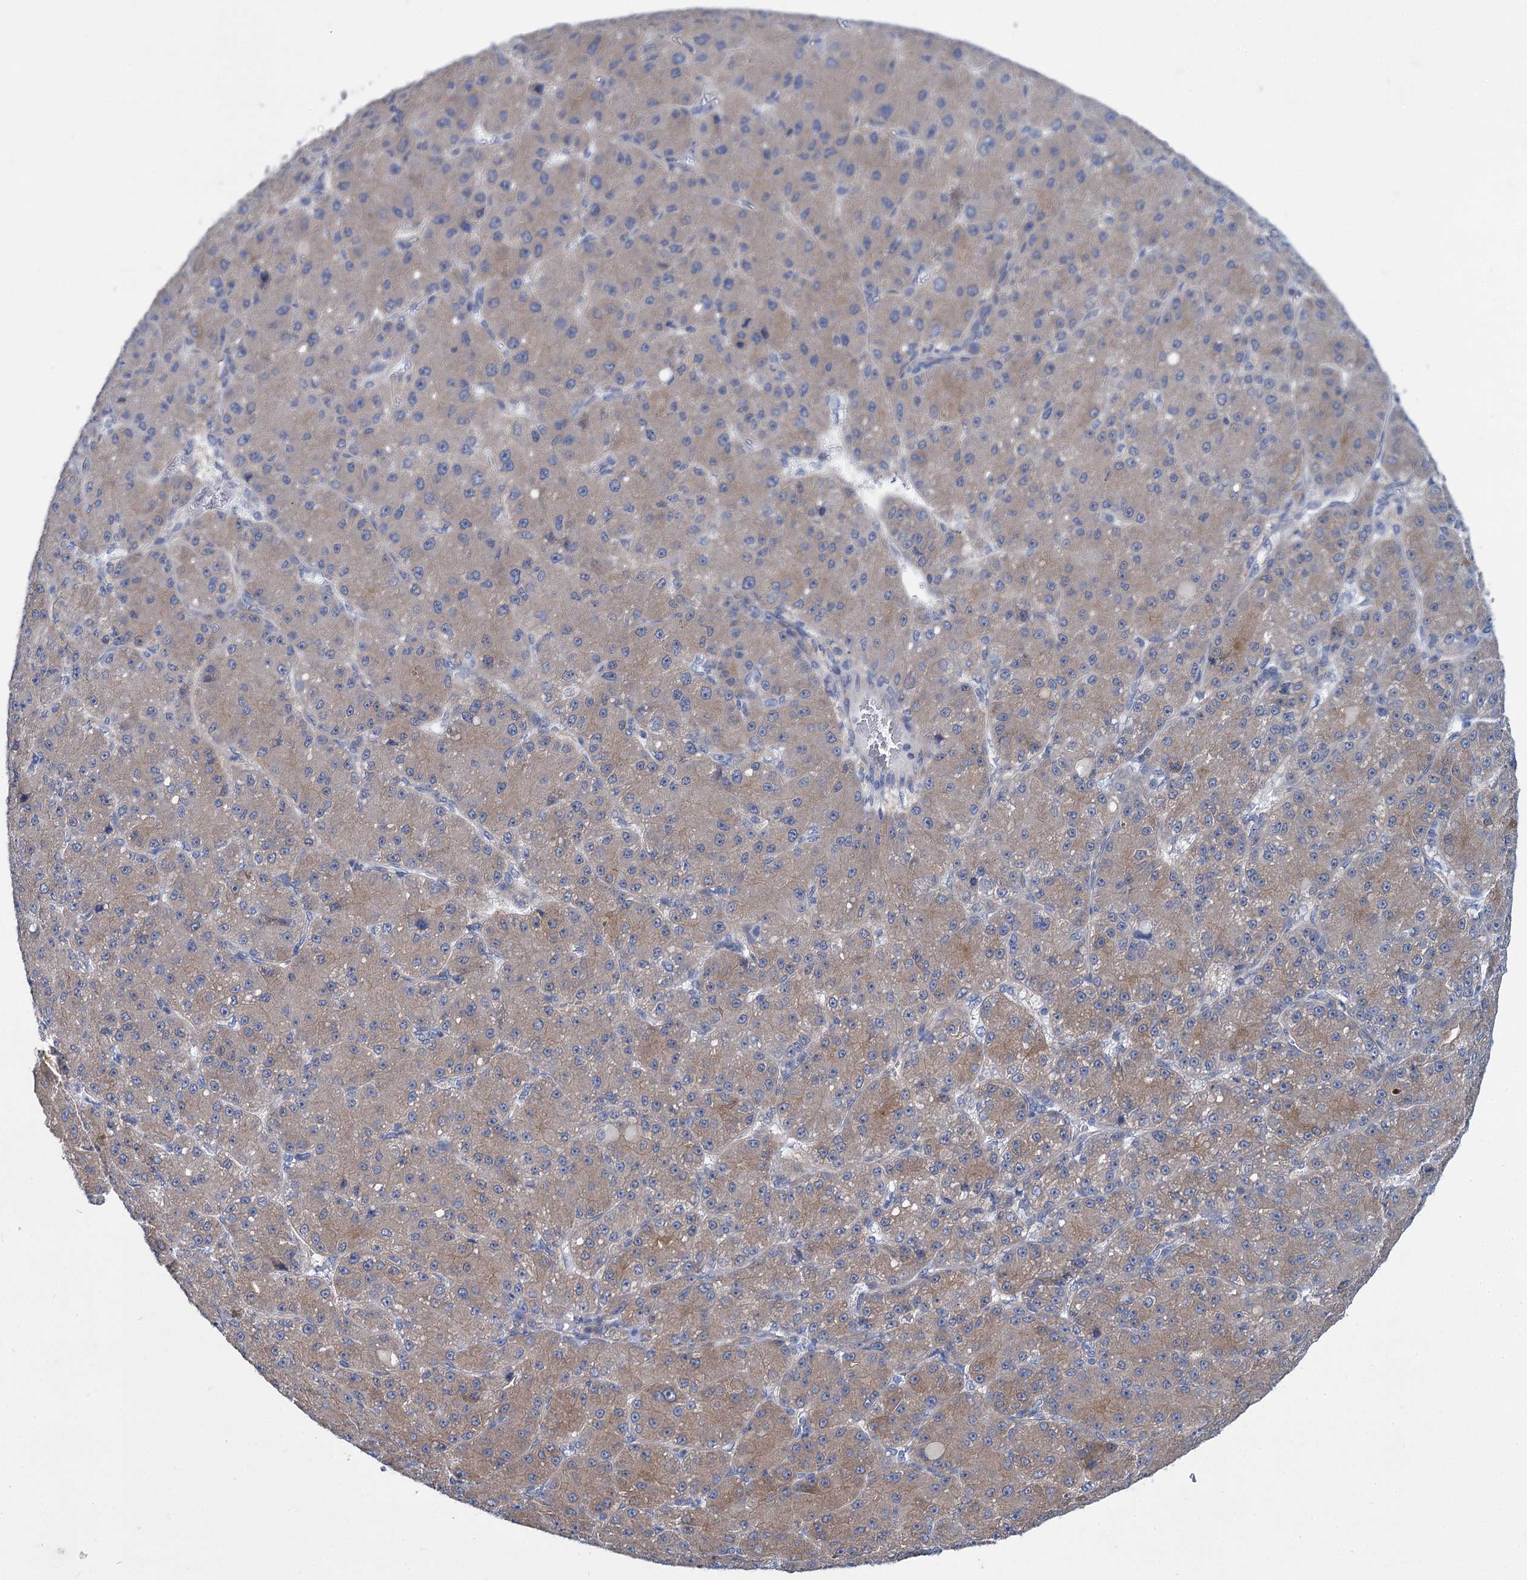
{"staining": {"intensity": "weak", "quantity": ">75%", "location": "cytoplasmic/membranous"}, "tissue": "liver cancer", "cell_type": "Tumor cells", "image_type": "cancer", "snomed": [{"axis": "morphology", "description": "Carcinoma, Hepatocellular, NOS"}, {"axis": "topography", "description": "Liver"}], "caption": "High-power microscopy captured an immunohistochemistry histopathology image of liver cancer (hepatocellular carcinoma), revealing weak cytoplasmic/membranous staining in approximately >75% of tumor cells. Nuclei are stained in blue.", "gene": "TRIM55", "patient": {"sex": "male", "age": 67}}